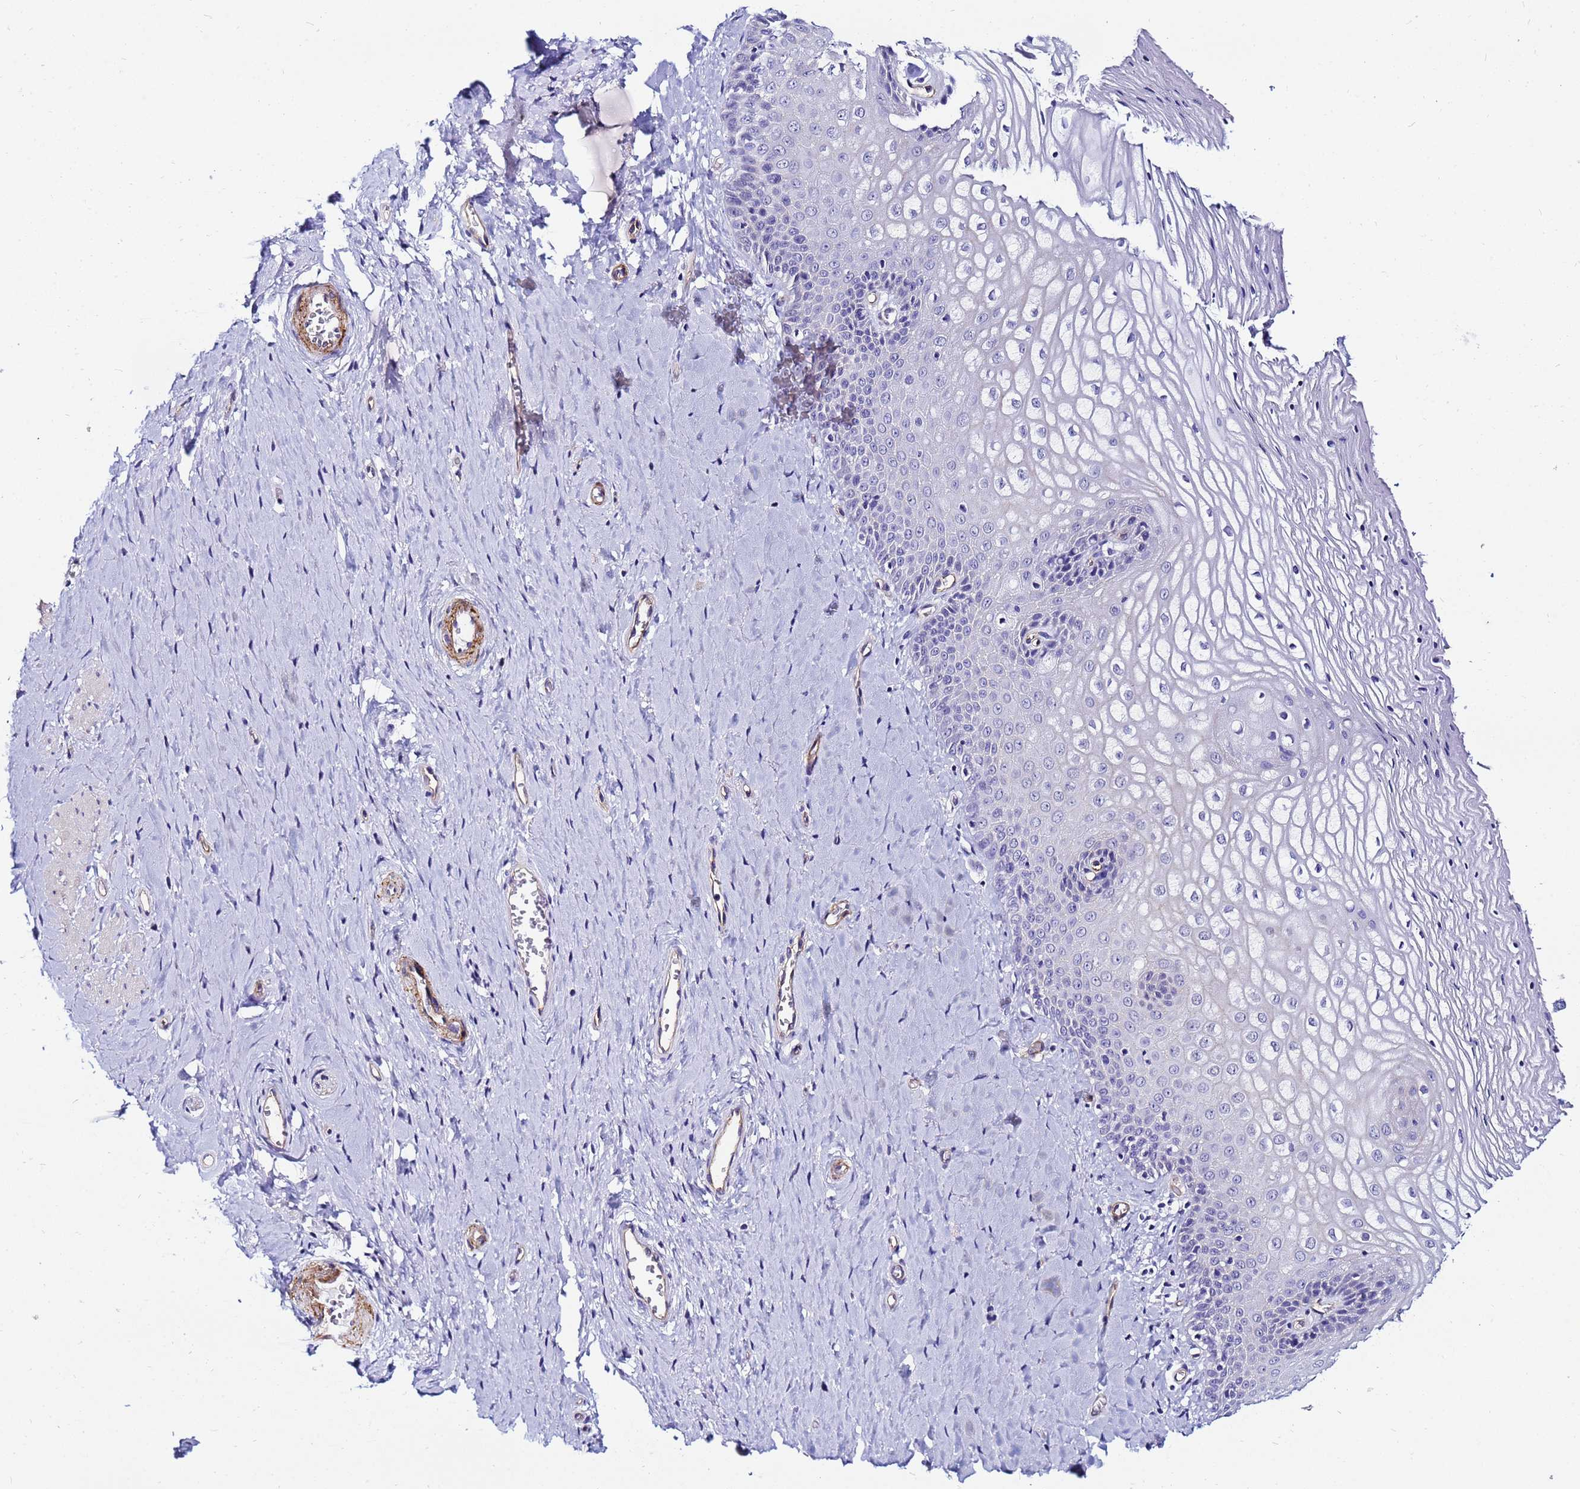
{"staining": {"intensity": "negative", "quantity": "none", "location": "none"}, "tissue": "vagina", "cell_type": "Squamous epithelial cells", "image_type": "normal", "snomed": [{"axis": "morphology", "description": "Normal tissue, NOS"}, {"axis": "topography", "description": "Vagina"}], "caption": "DAB (3,3'-diaminobenzidine) immunohistochemical staining of benign human vagina shows no significant positivity in squamous epithelial cells.", "gene": "DEFB104A", "patient": {"sex": "female", "age": 65}}